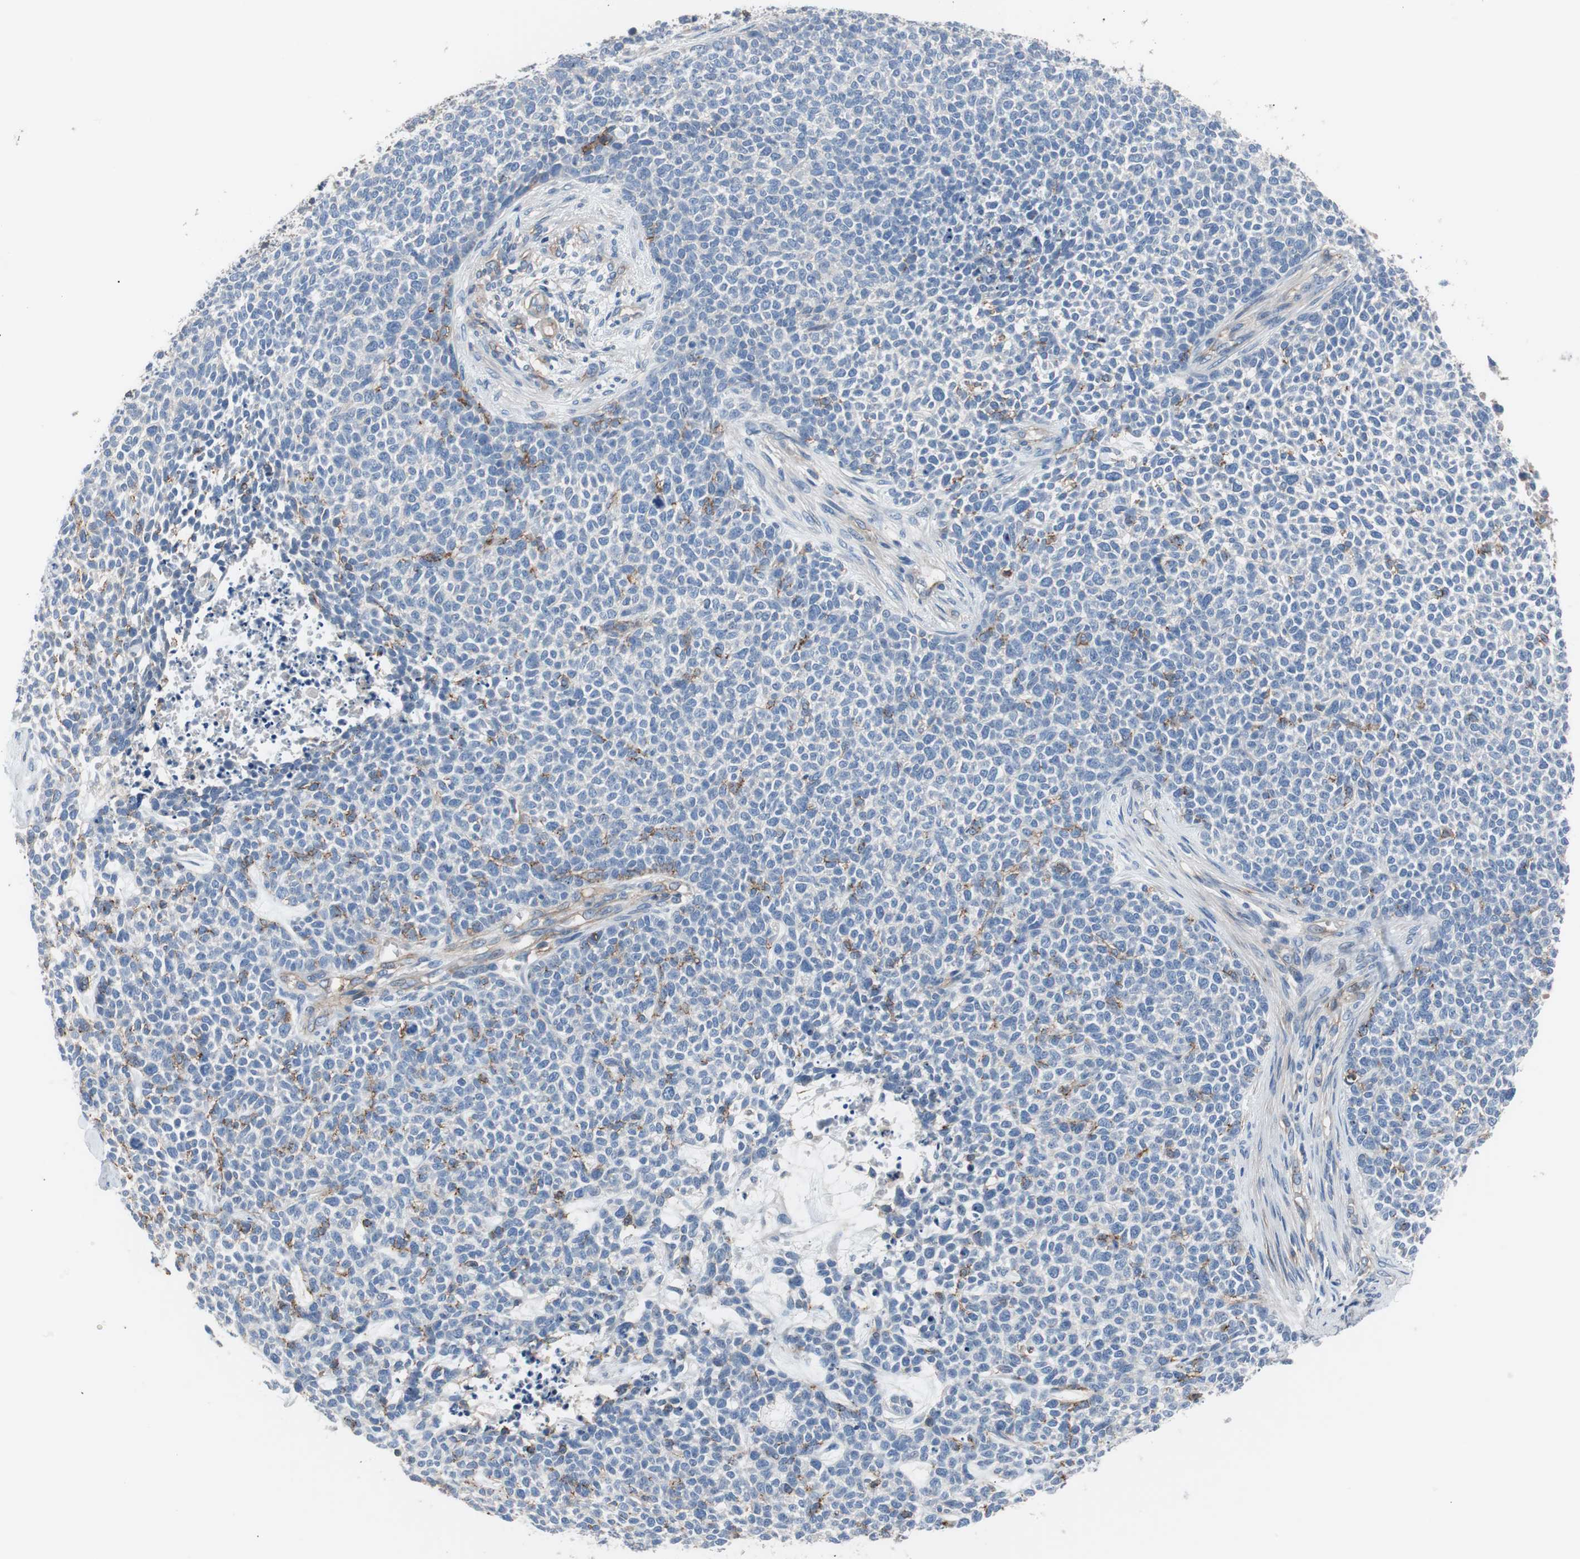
{"staining": {"intensity": "negative", "quantity": "none", "location": "none"}, "tissue": "skin cancer", "cell_type": "Tumor cells", "image_type": "cancer", "snomed": [{"axis": "morphology", "description": "Basal cell carcinoma"}, {"axis": "topography", "description": "Skin"}], "caption": "DAB immunohistochemical staining of human skin cancer (basal cell carcinoma) reveals no significant staining in tumor cells. The staining is performed using DAB brown chromogen with nuclei counter-stained in using hematoxylin.", "gene": "CD81", "patient": {"sex": "female", "age": 84}}